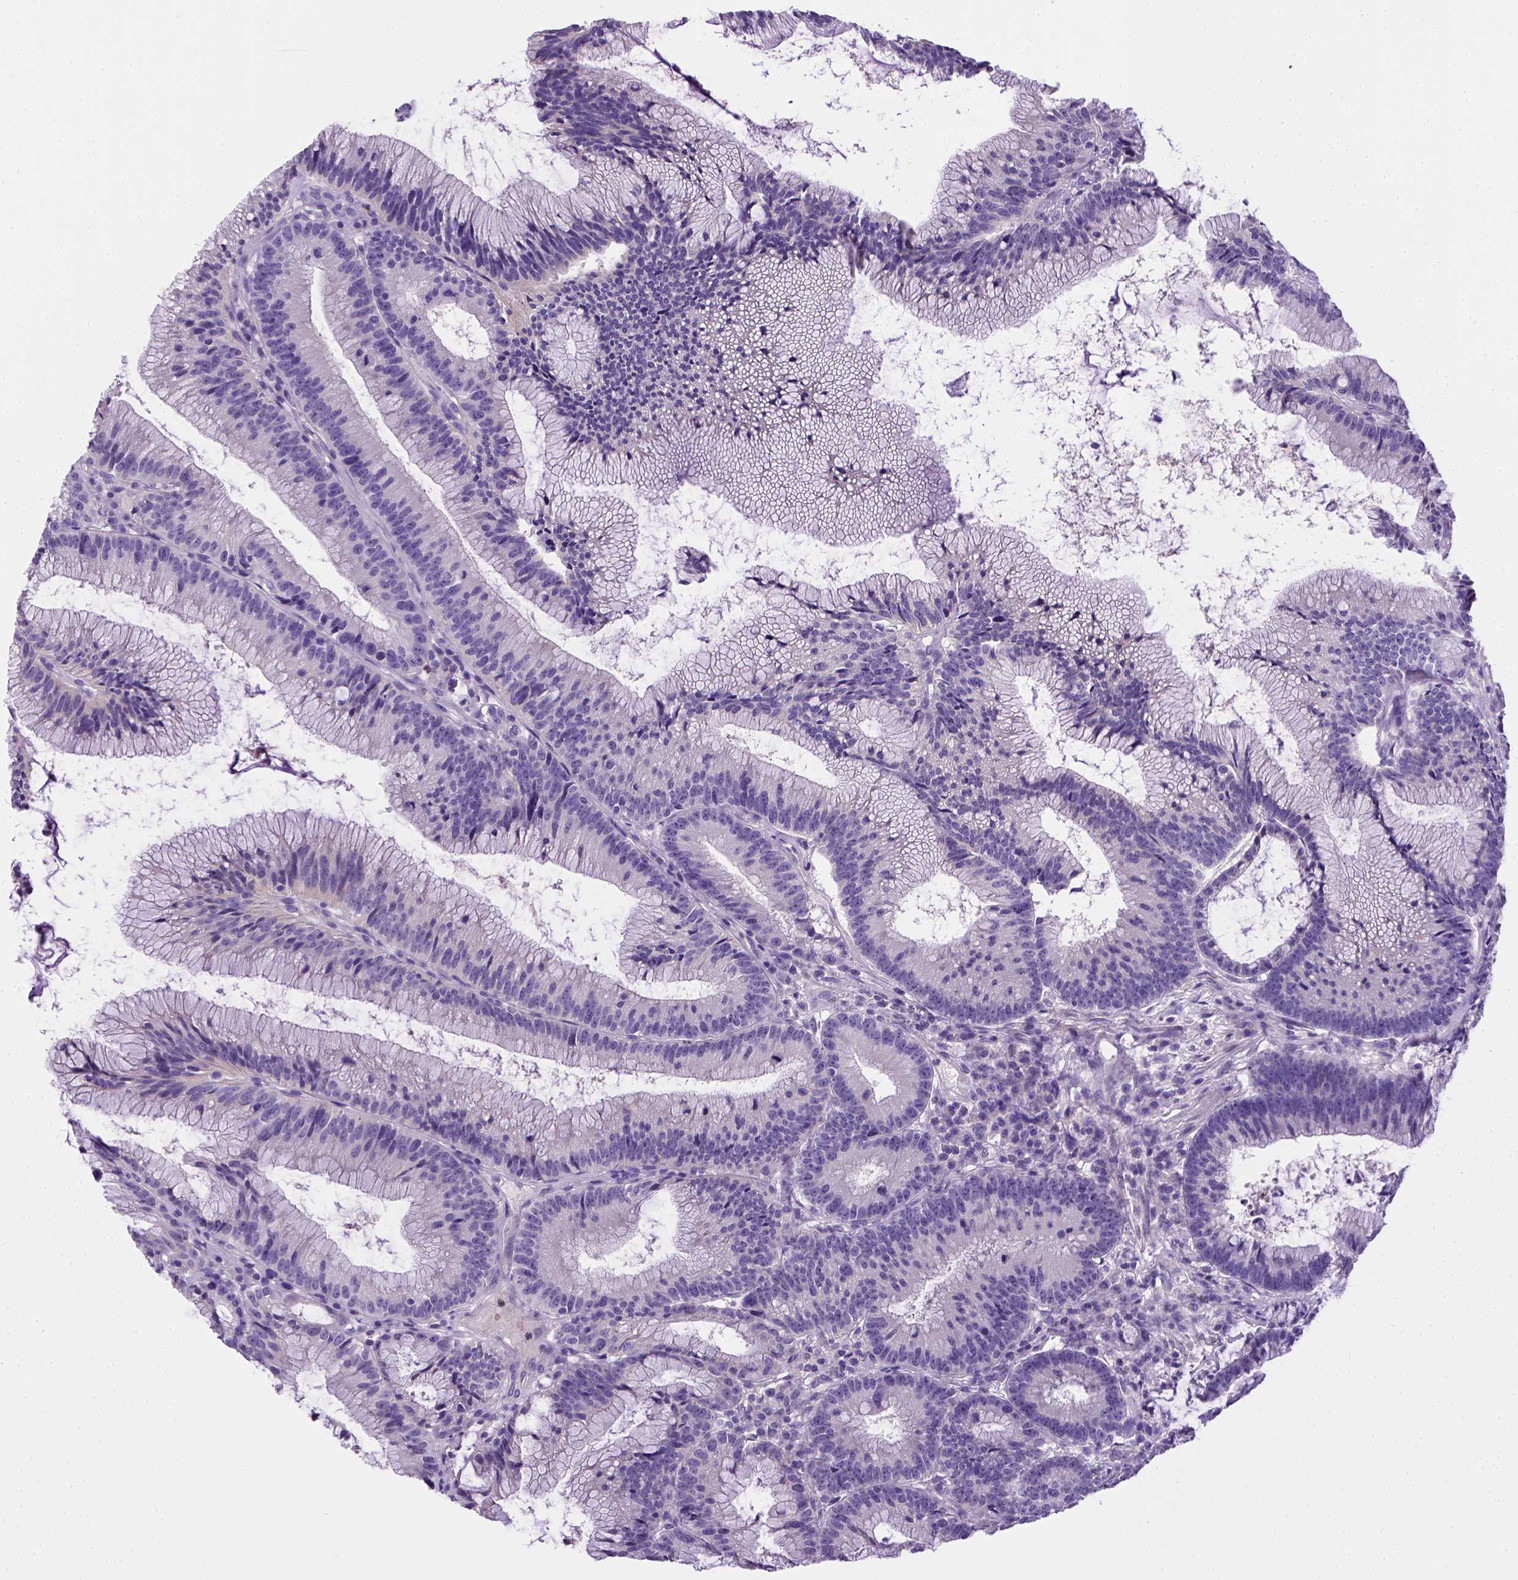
{"staining": {"intensity": "negative", "quantity": "none", "location": "none"}, "tissue": "colorectal cancer", "cell_type": "Tumor cells", "image_type": "cancer", "snomed": [{"axis": "morphology", "description": "Adenocarcinoma, NOS"}, {"axis": "topography", "description": "Colon"}], "caption": "This is a histopathology image of immunohistochemistry (IHC) staining of colorectal adenocarcinoma, which shows no staining in tumor cells.", "gene": "BAAT", "patient": {"sex": "female", "age": 78}}